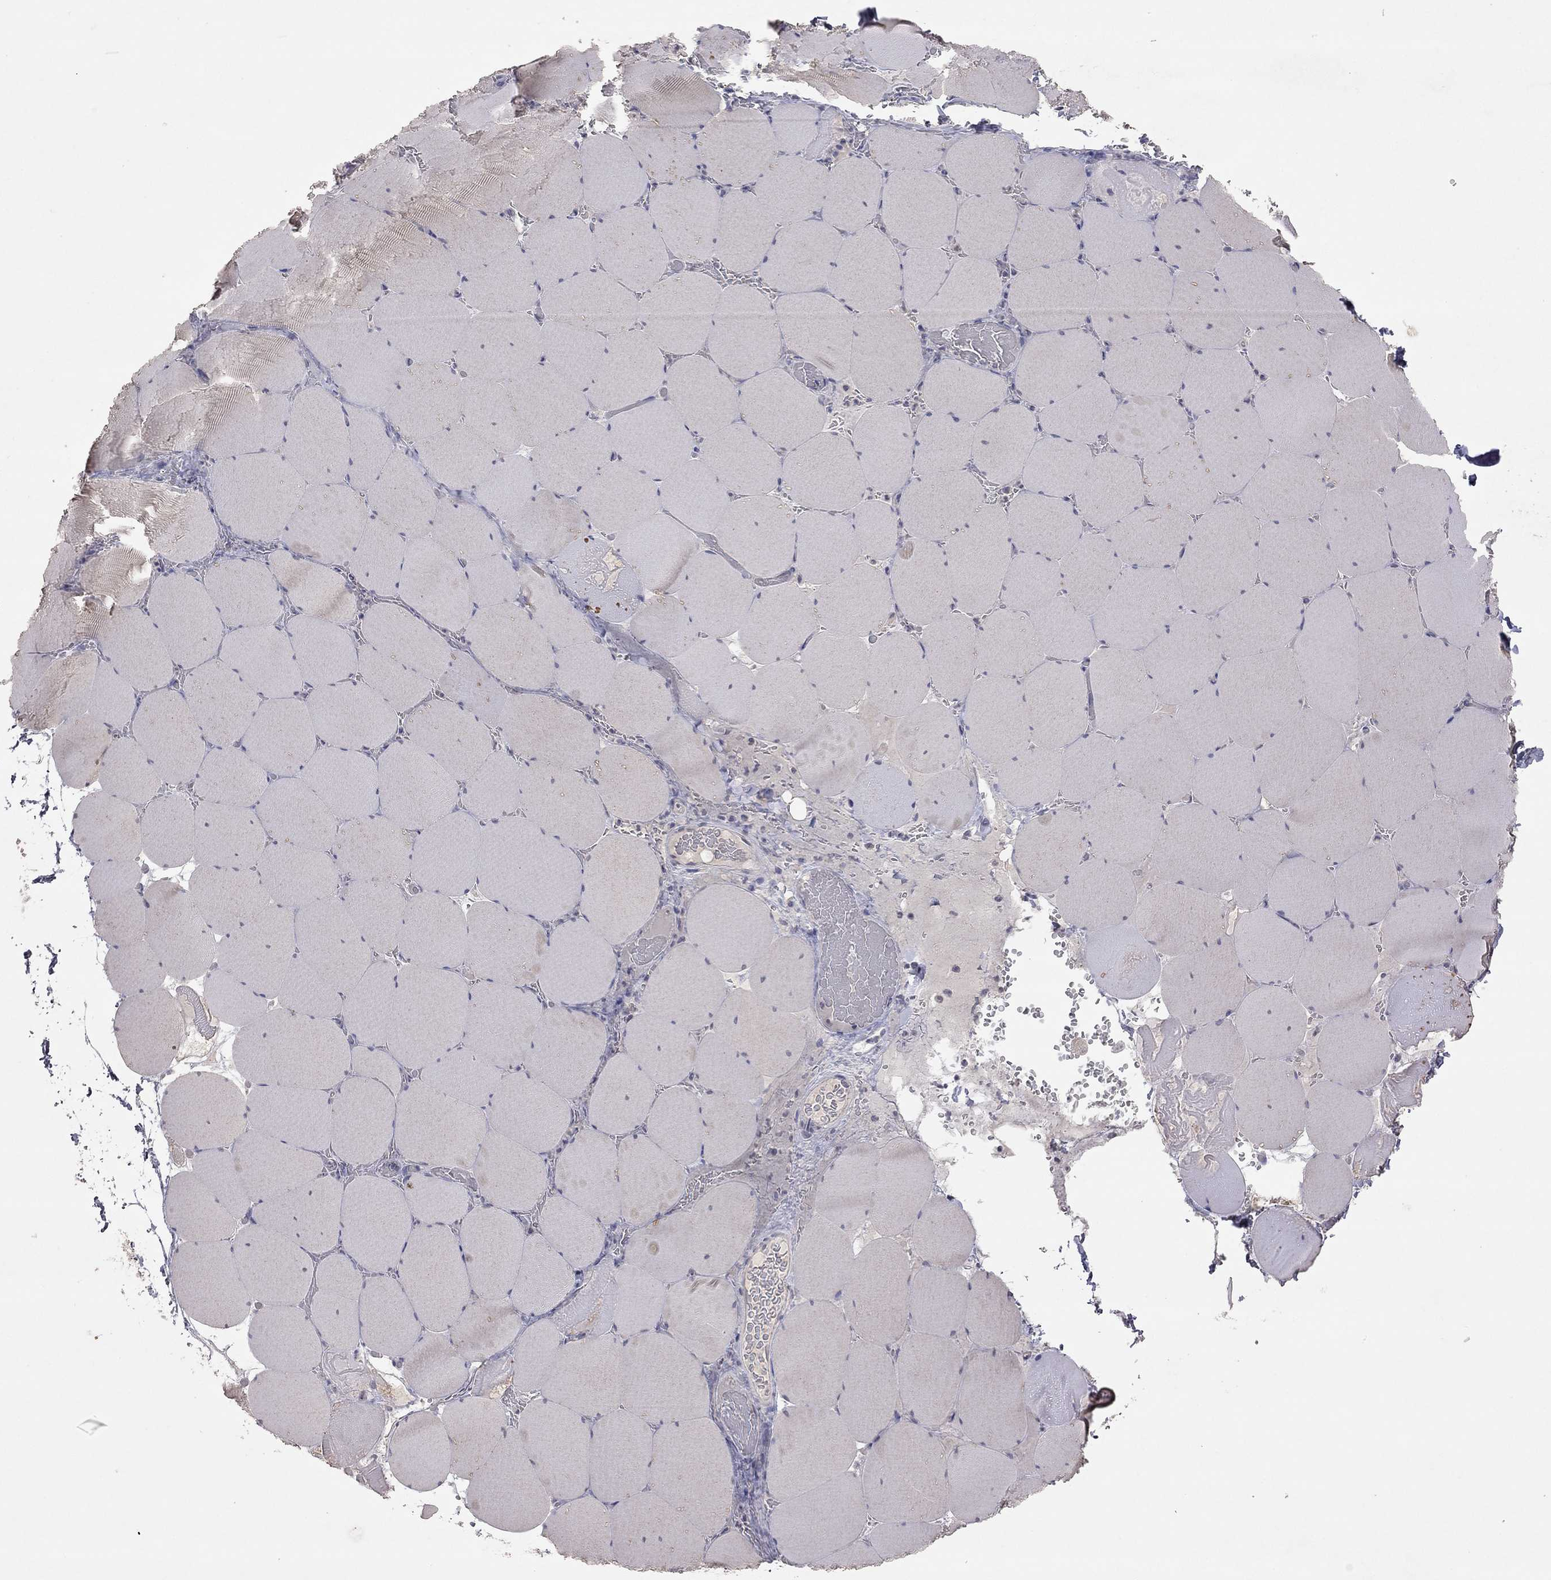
{"staining": {"intensity": "negative", "quantity": "none", "location": "none"}, "tissue": "skeletal muscle", "cell_type": "Myocytes", "image_type": "normal", "snomed": [{"axis": "morphology", "description": "Normal tissue, NOS"}, {"axis": "morphology", "description": "Malignant melanoma, Metastatic site"}, {"axis": "topography", "description": "Skeletal muscle"}], "caption": "IHC of benign skeletal muscle exhibits no positivity in myocytes. Nuclei are stained in blue.", "gene": "SYT12", "patient": {"sex": "male", "age": 50}}